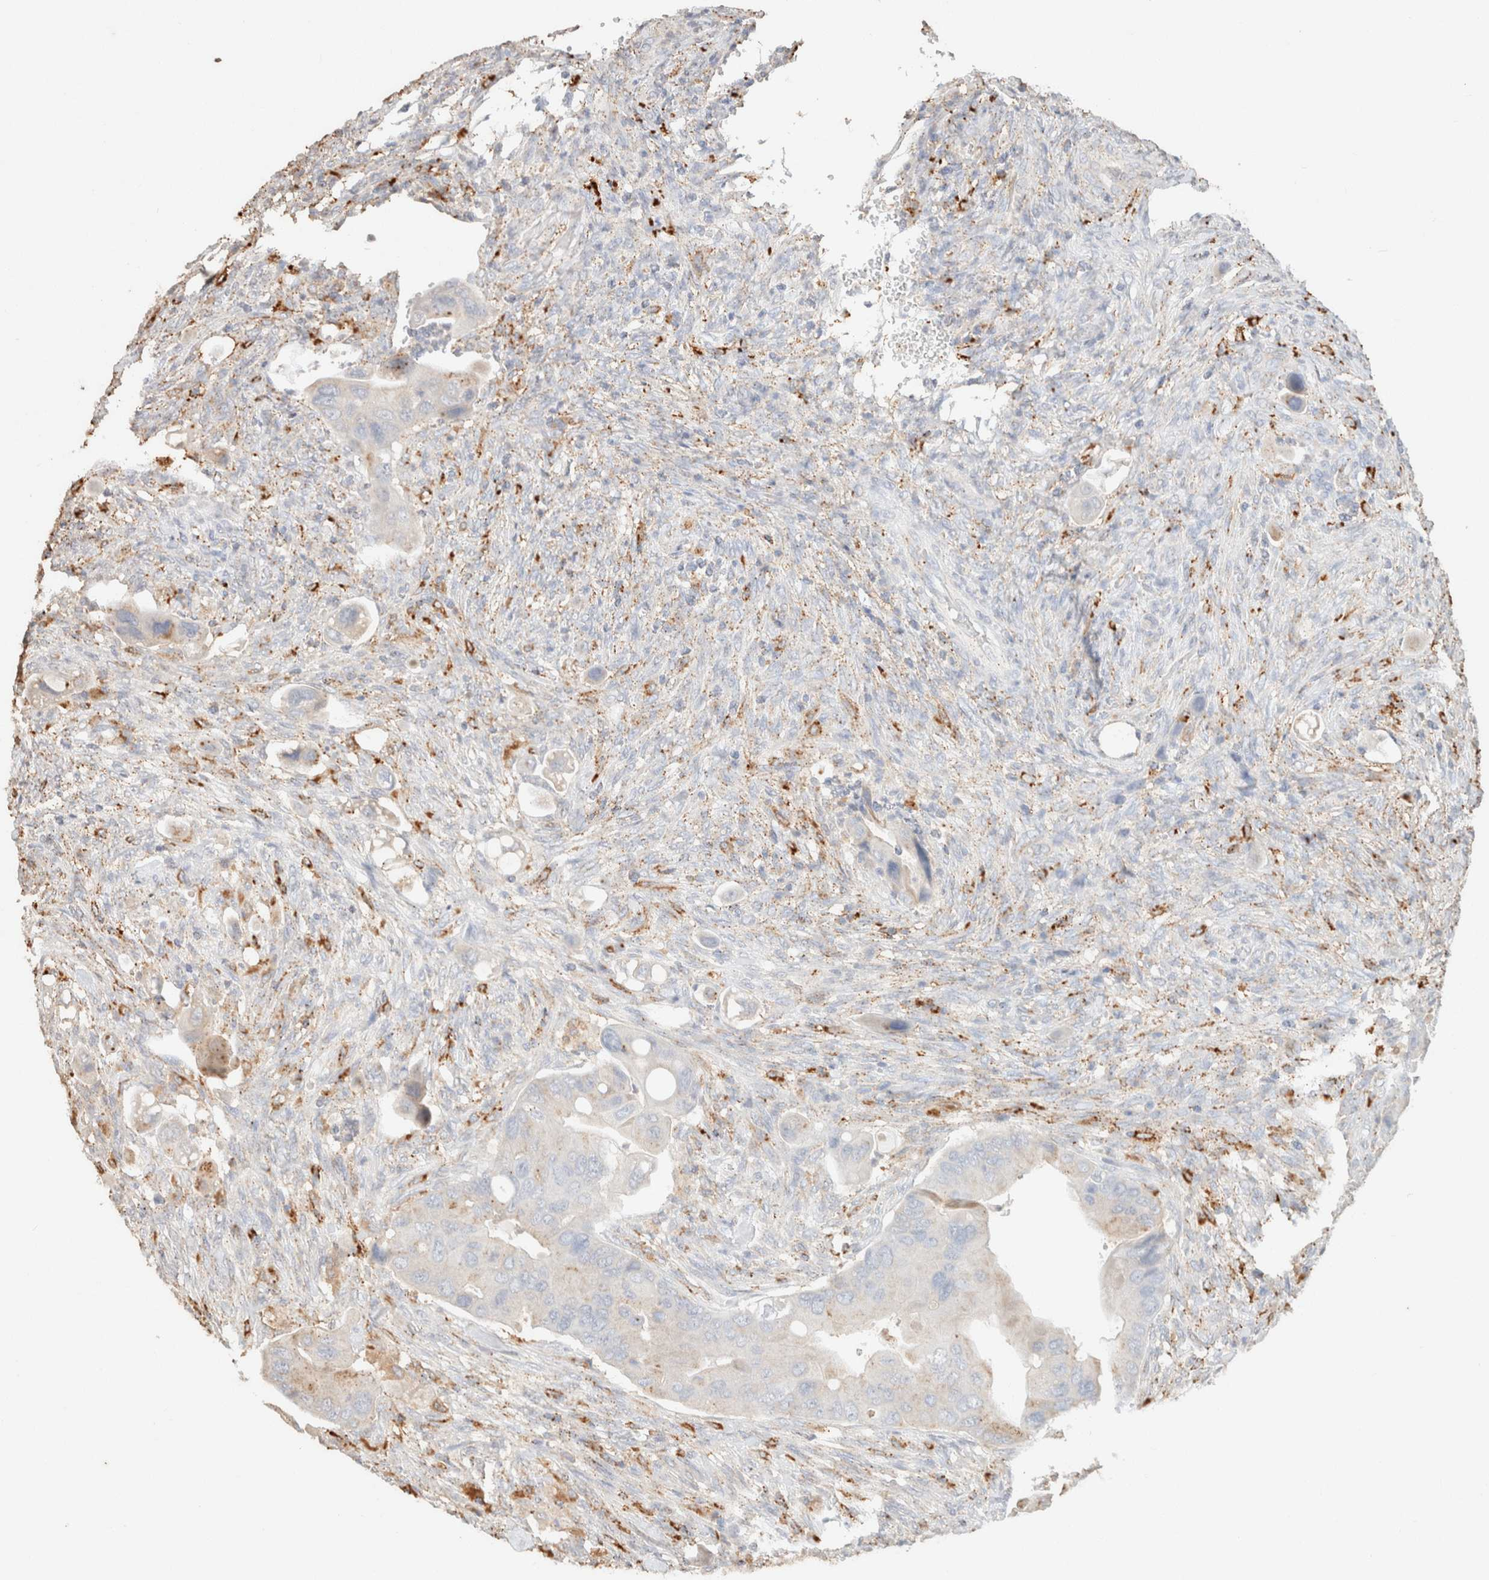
{"staining": {"intensity": "weak", "quantity": "<25%", "location": "cytoplasmic/membranous"}, "tissue": "colorectal cancer", "cell_type": "Tumor cells", "image_type": "cancer", "snomed": [{"axis": "morphology", "description": "Adenocarcinoma, NOS"}, {"axis": "topography", "description": "Rectum"}], "caption": "There is no significant staining in tumor cells of colorectal cancer.", "gene": "CTSC", "patient": {"sex": "female", "age": 57}}